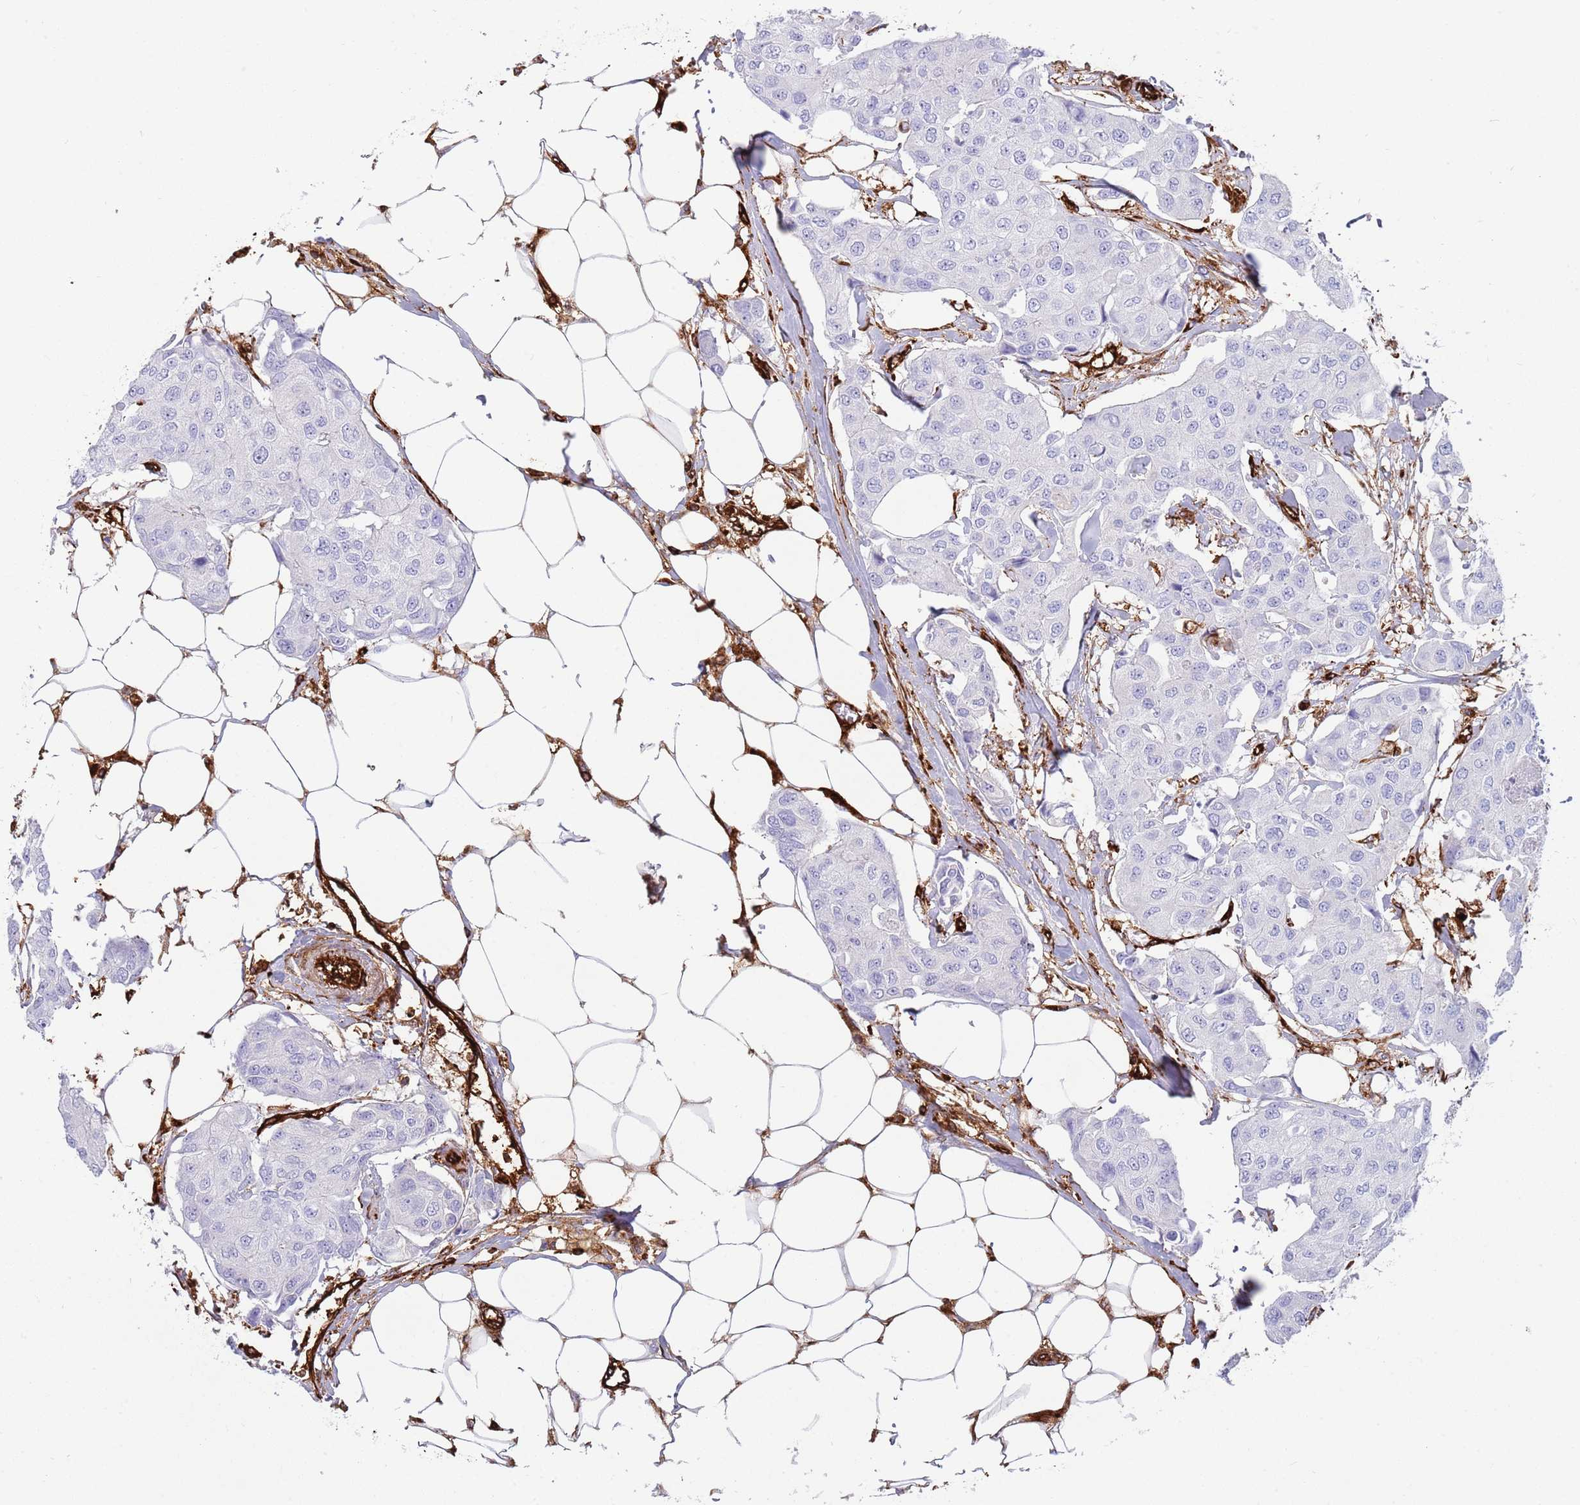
{"staining": {"intensity": "negative", "quantity": "none", "location": "none"}, "tissue": "breast cancer", "cell_type": "Tumor cells", "image_type": "cancer", "snomed": [{"axis": "morphology", "description": "Duct carcinoma"}, {"axis": "topography", "description": "Breast"}, {"axis": "topography", "description": "Lymph node"}], "caption": "IHC photomicrograph of neoplastic tissue: breast intraductal carcinoma stained with DAB (3,3'-diaminobenzidine) reveals no significant protein positivity in tumor cells. (Brightfield microscopy of DAB (3,3'-diaminobenzidine) IHC at high magnification).", "gene": "KBTBD7", "patient": {"sex": "female", "age": 80}}